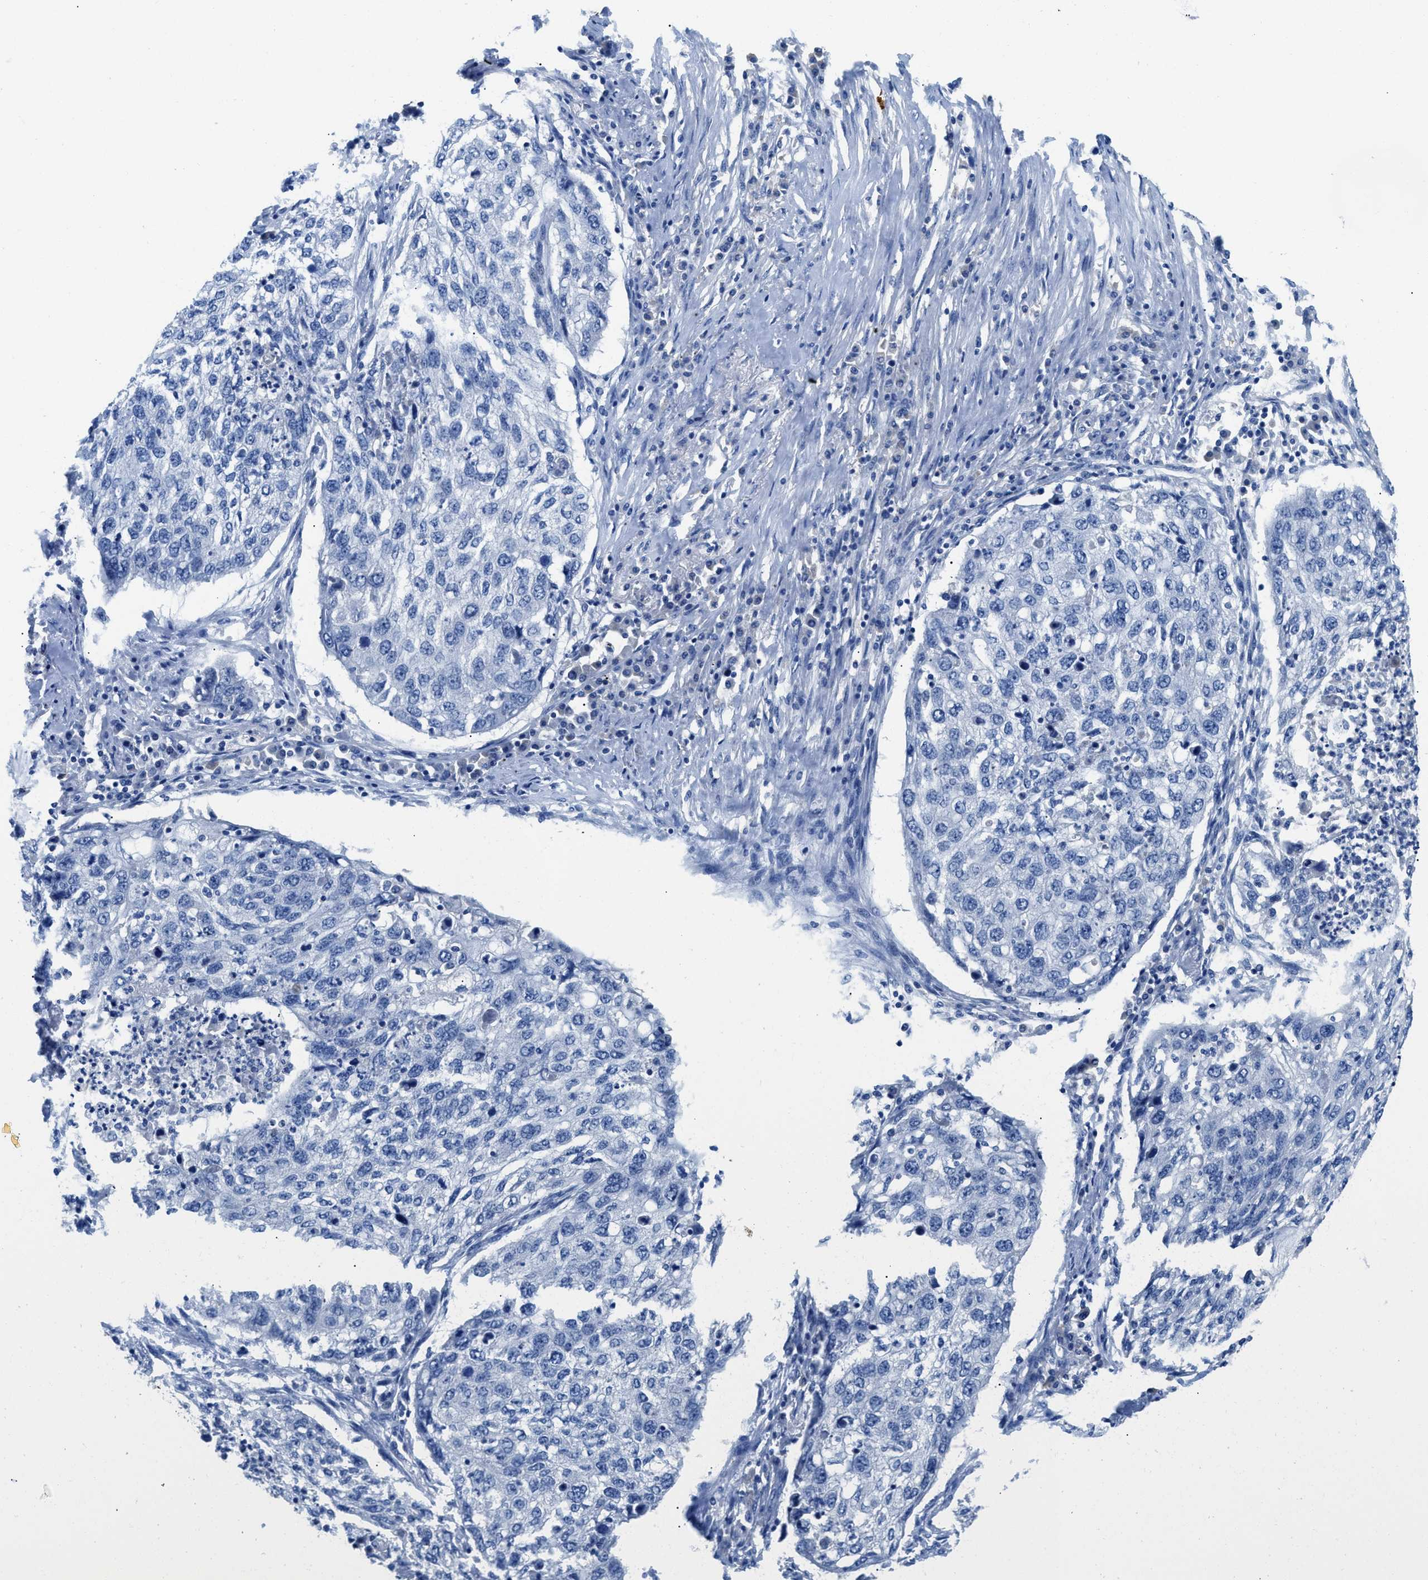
{"staining": {"intensity": "negative", "quantity": "none", "location": "none"}, "tissue": "lung cancer", "cell_type": "Tumor cells", "image_type": "cancer", "snomed": [{"axis": "morphology", "description": "Squamous cell carcinoma, NOS"}, {"axis": "topography", "description": "Lung"}], "caption": "The micrograph reveals no significant positivity in tumor cells of squamous cell carcinoma (lung). The staining is performed using DAB brown chromogen with nuclei counter-stained in using hematoxylin.", "gene": "SLC10A6", "patient": {"sex": "female", "age": 63}}